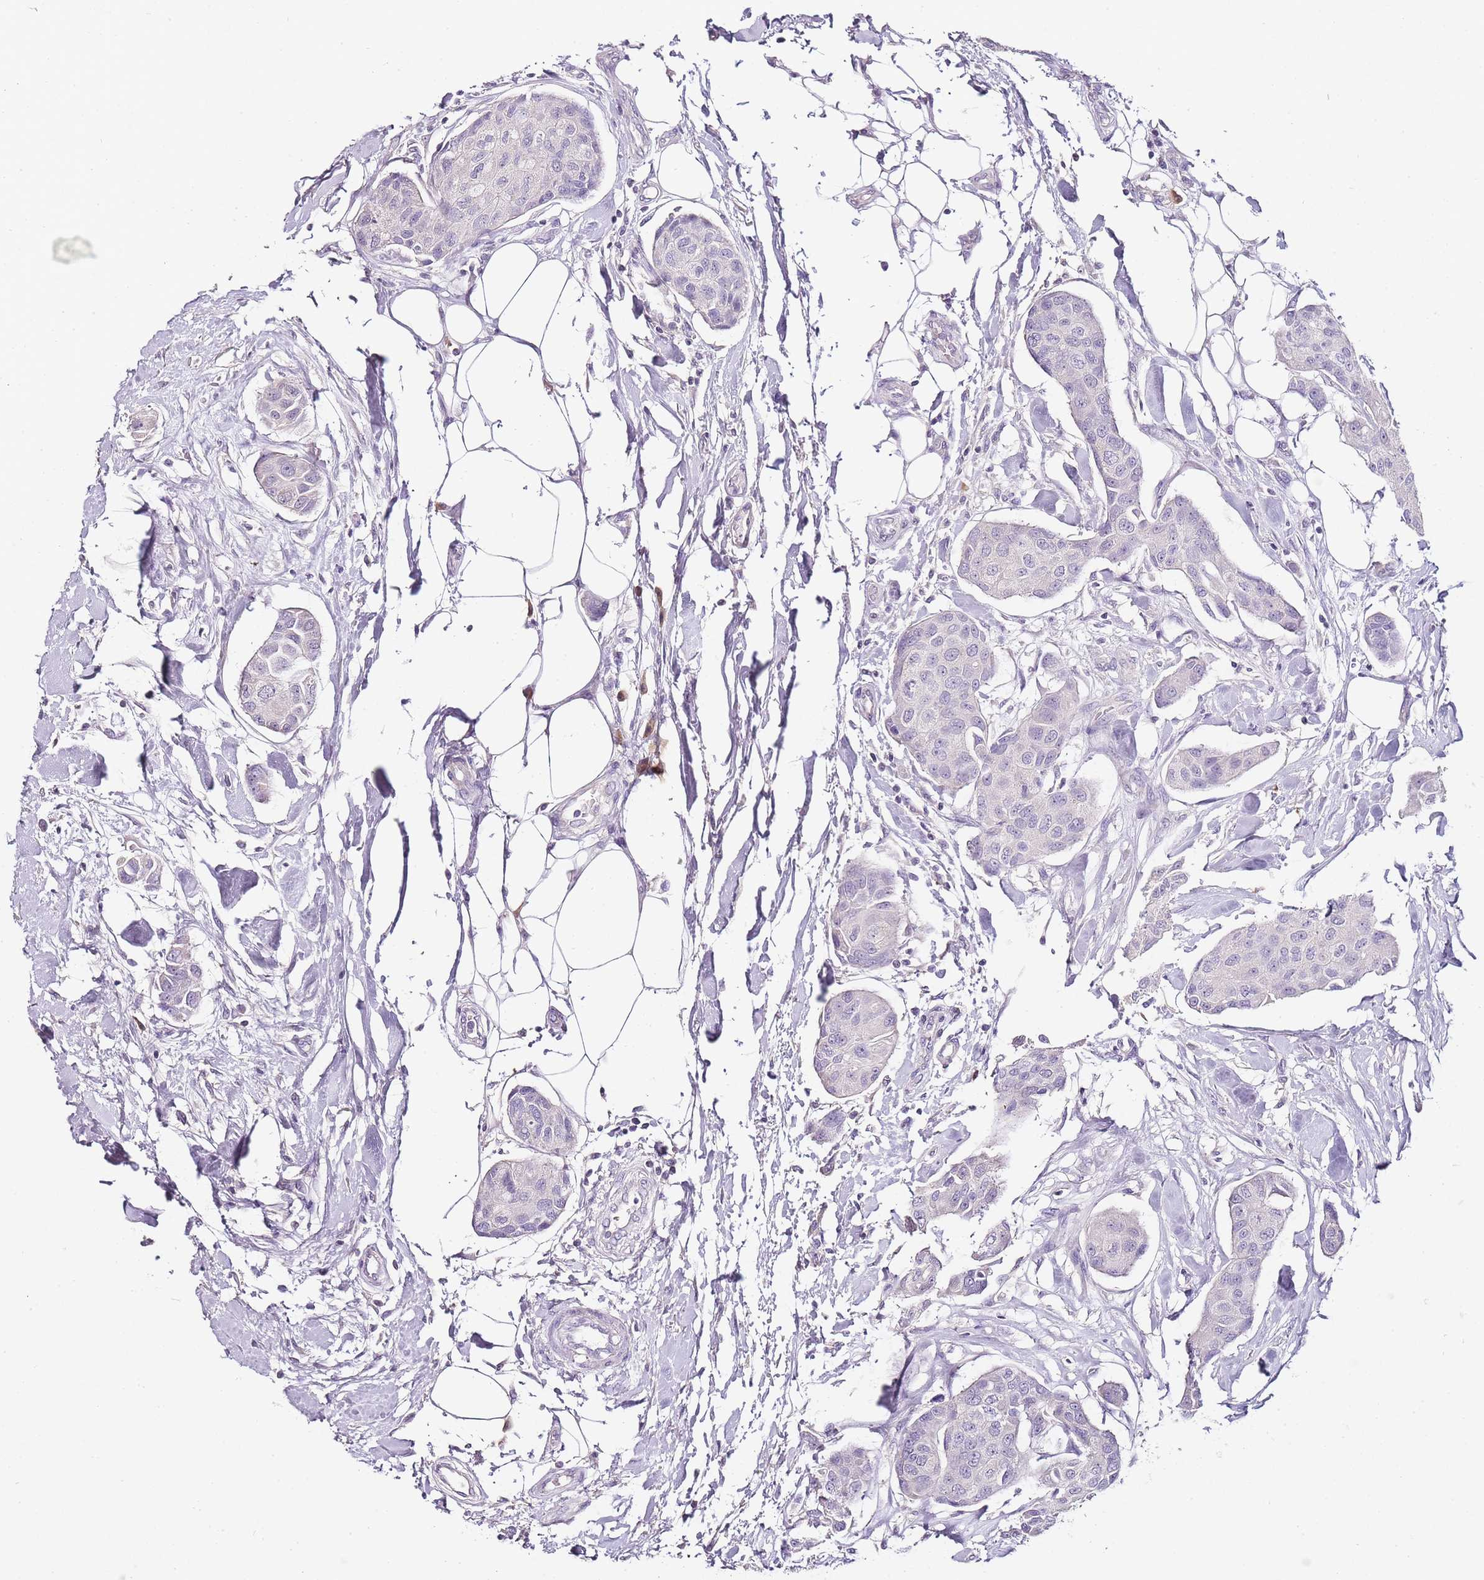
{"staining": {"intensity": "negative", "quantity": "none", "location": "none"}, "tissue": "breast cancer", "cell_type": "Tumor cells", "image_type": "cancer", "snomed": [{"axis": "morphology", "description": "Duct carcinoma"}, {"axis": "topography", "description": "Breast"}, {"axis": "topography", "description": "Lymph node"}], "caption": "Breast intraductal carcinoma stained for a protein using immunohistochemistry (IHC) demonstrates no positivity tumor cells.", "gene": "ZBP1", "patient": {"sex": "female", "age": 80}}